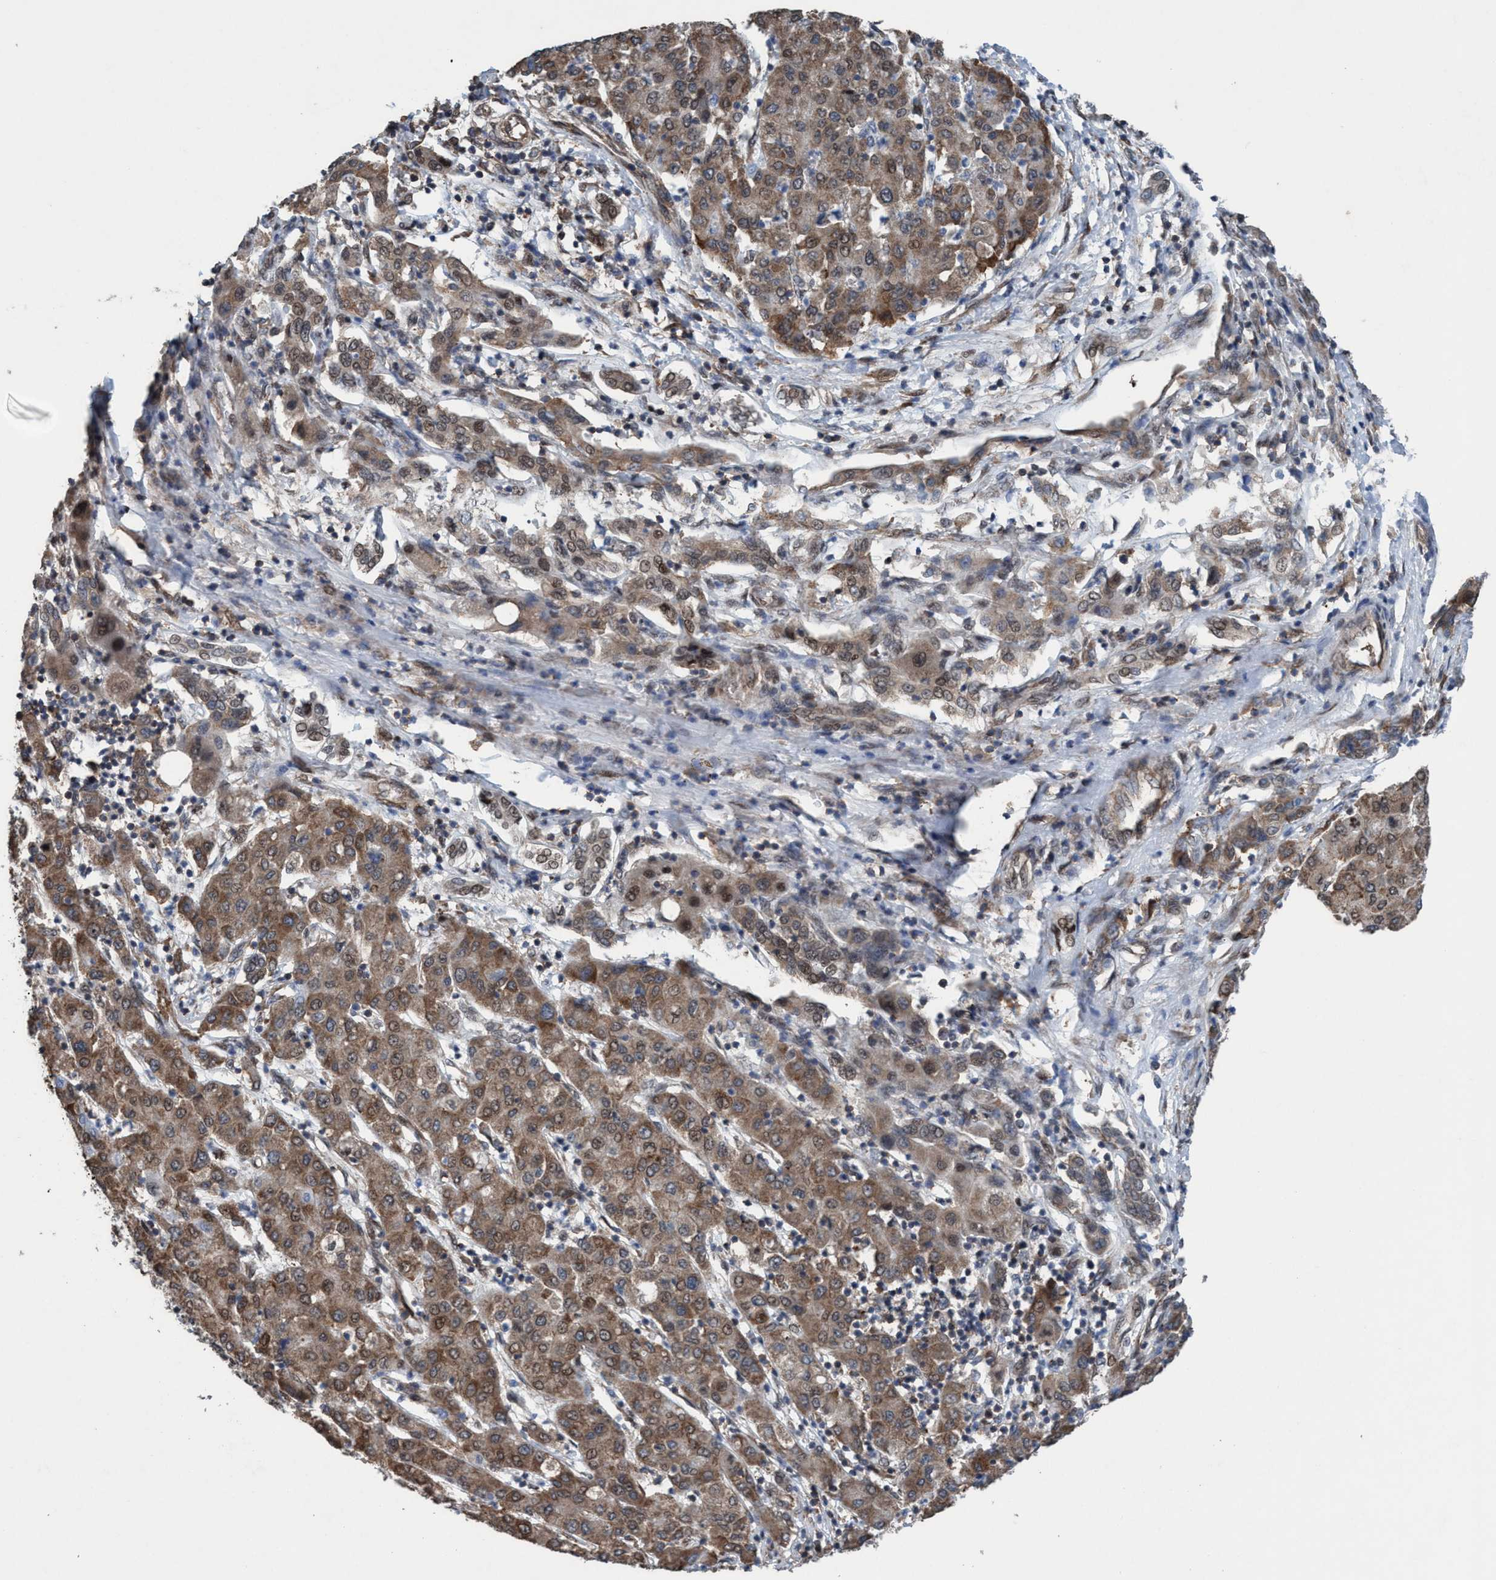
{"staining": {"intensity": "moderate", "quantity": ">75%", "location": "cytoplasmic/membranous,nuclear"}, "tissue": "liver cancer", "cell_type": "Tumor cells", "image_type": "cancer", "snomed": [{"axis": "morphology", "description": "Carcinoma, Hepatocellular, NOS"}, {"axis": "topography", "description": "Liver"}], "caption": "Human liver cancer (hepatocellular carcinoma) stained with a brown dye reveals moderate cytoplasmic/membranous and nuclear positive staining in about >75% of tumor cells.", "gene": "METAP2", "patient": {"sex": "male", "age": 65}}